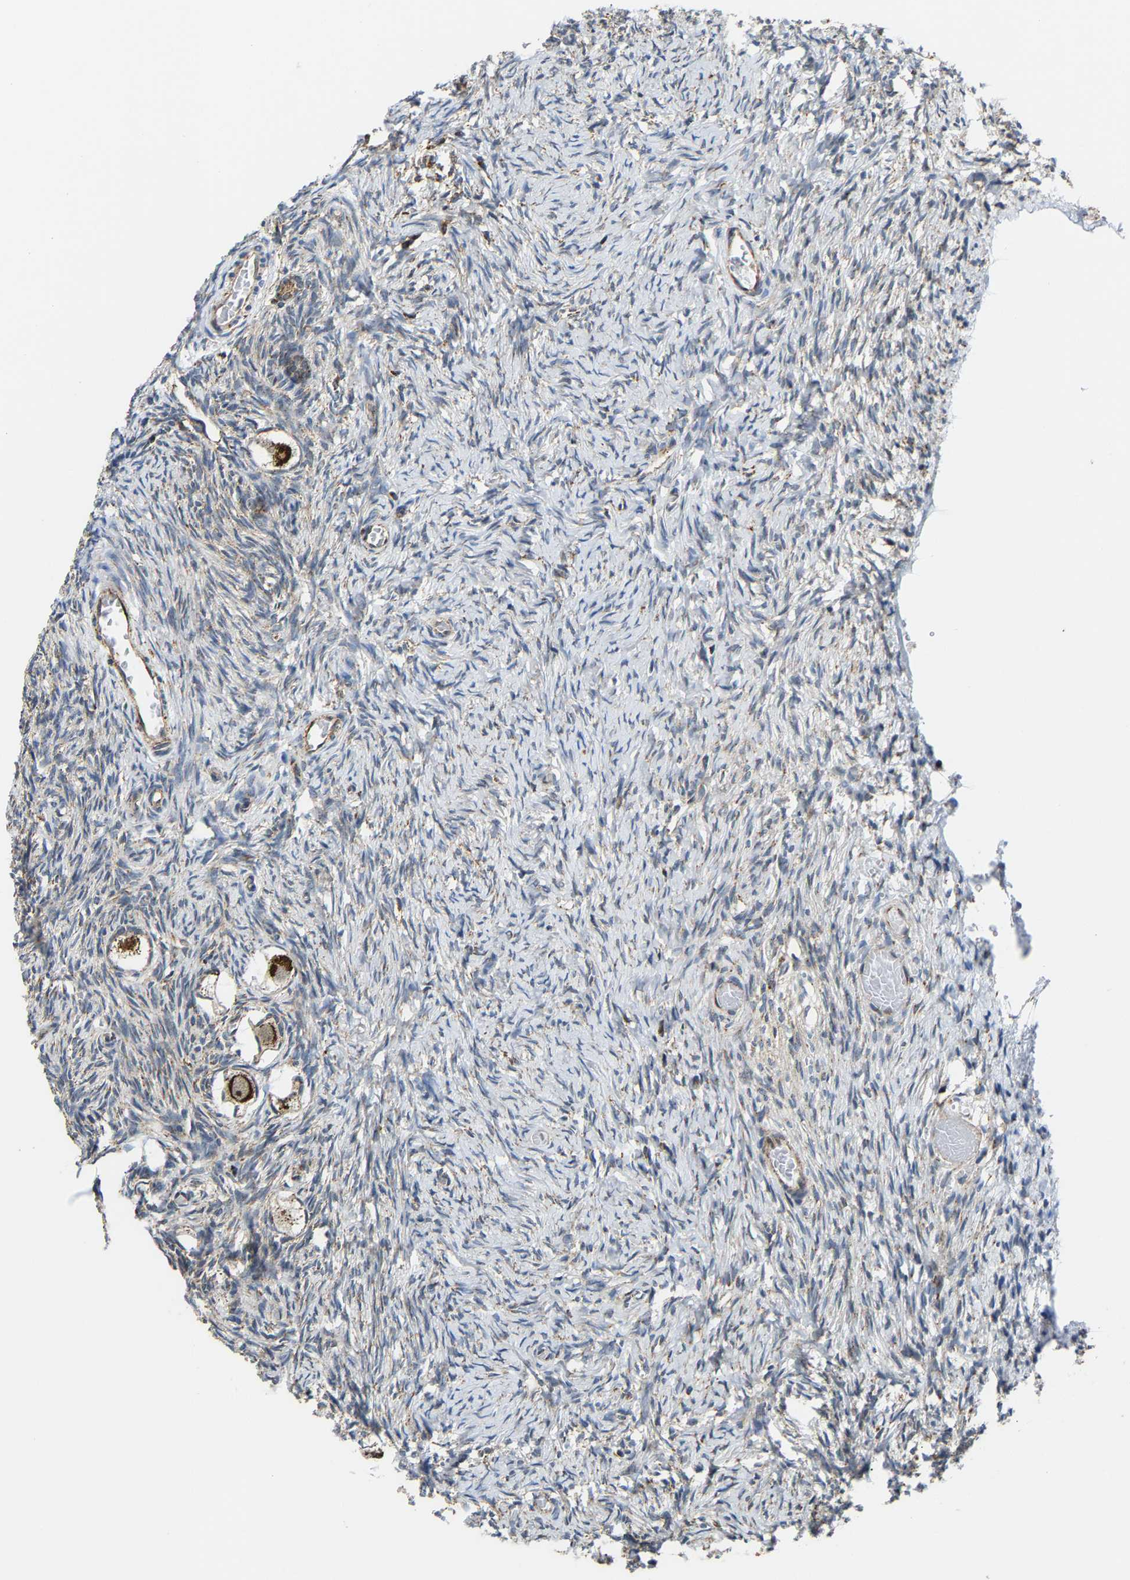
{"staining": {"intensity": "strong", "quantity": ">75%", "location": "cytoplasmic/membranous,nuclear"}, "tissue": "ovary", "cell_type": "Follicle cells", "image_type": "normal", "snomed": [{"axis": "morphology", "description": "Normal tissue, NOS"}, {"axis": "topography", "description": "Ovary"}], "caption": "Strong cytoplasmic/membranous,nuclear expression for a protein is appreciated in about >75% of follicle cells of benign ovary using immunohistochemistry (IHC).", "gene": "GIMAP7", "patient": {"sex": "female", "age": 27}}